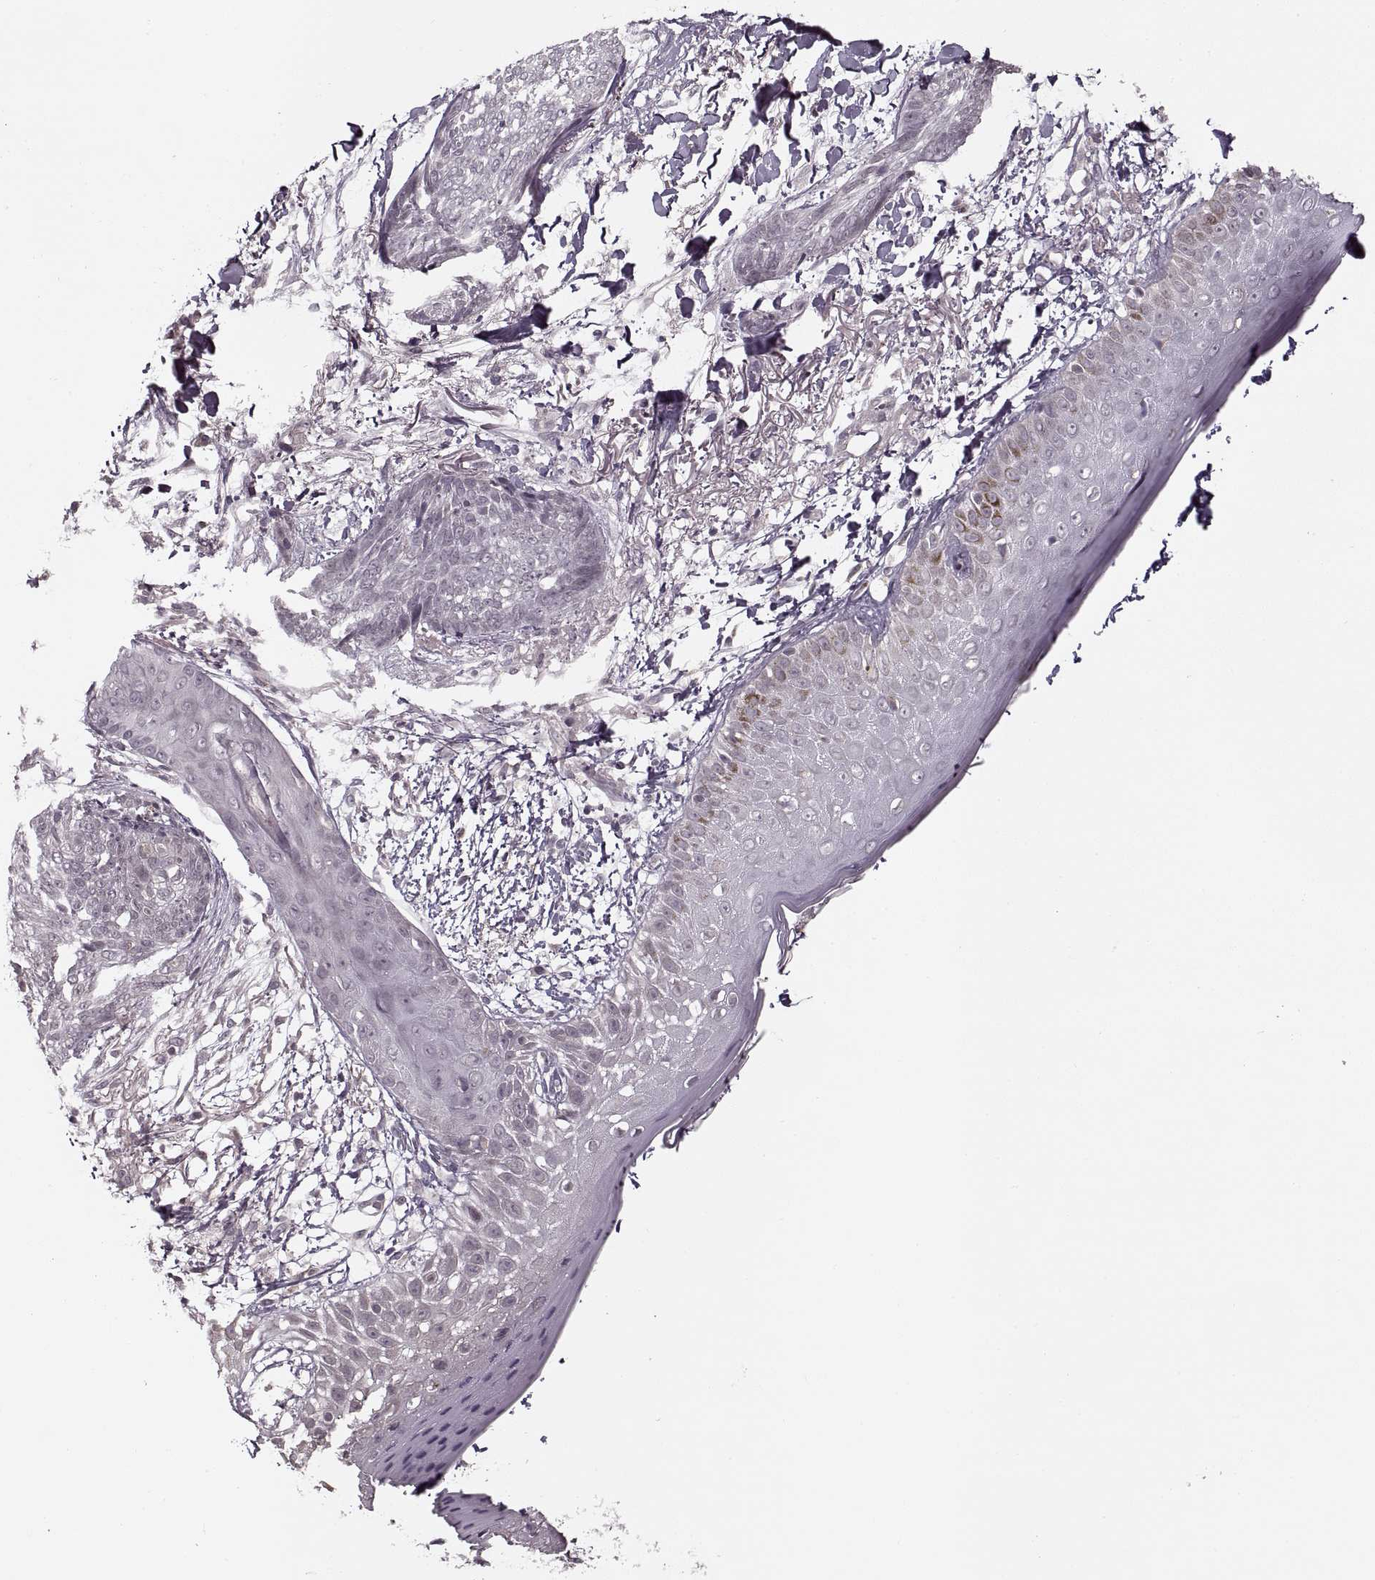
{"staining": {"intensity": "negative", "quantity": "none", "location": "none"}, "tissue": "skin cancer", "cell_type": "Tumor cells", "image_type": "cancer", "snomed": [{"axis": "morphology", "description": "Normal tissue, NOS"}, {"axis": "morphology", "description": "Basal cell carcinoma"}, {"axis": "topography", "description": "Skin"}], "caption": "Tumor cells show no significant staining in skin basal cell carcinoma.", "gene": "ASIC3", "patient": {"sex": "male", "age": 84}}